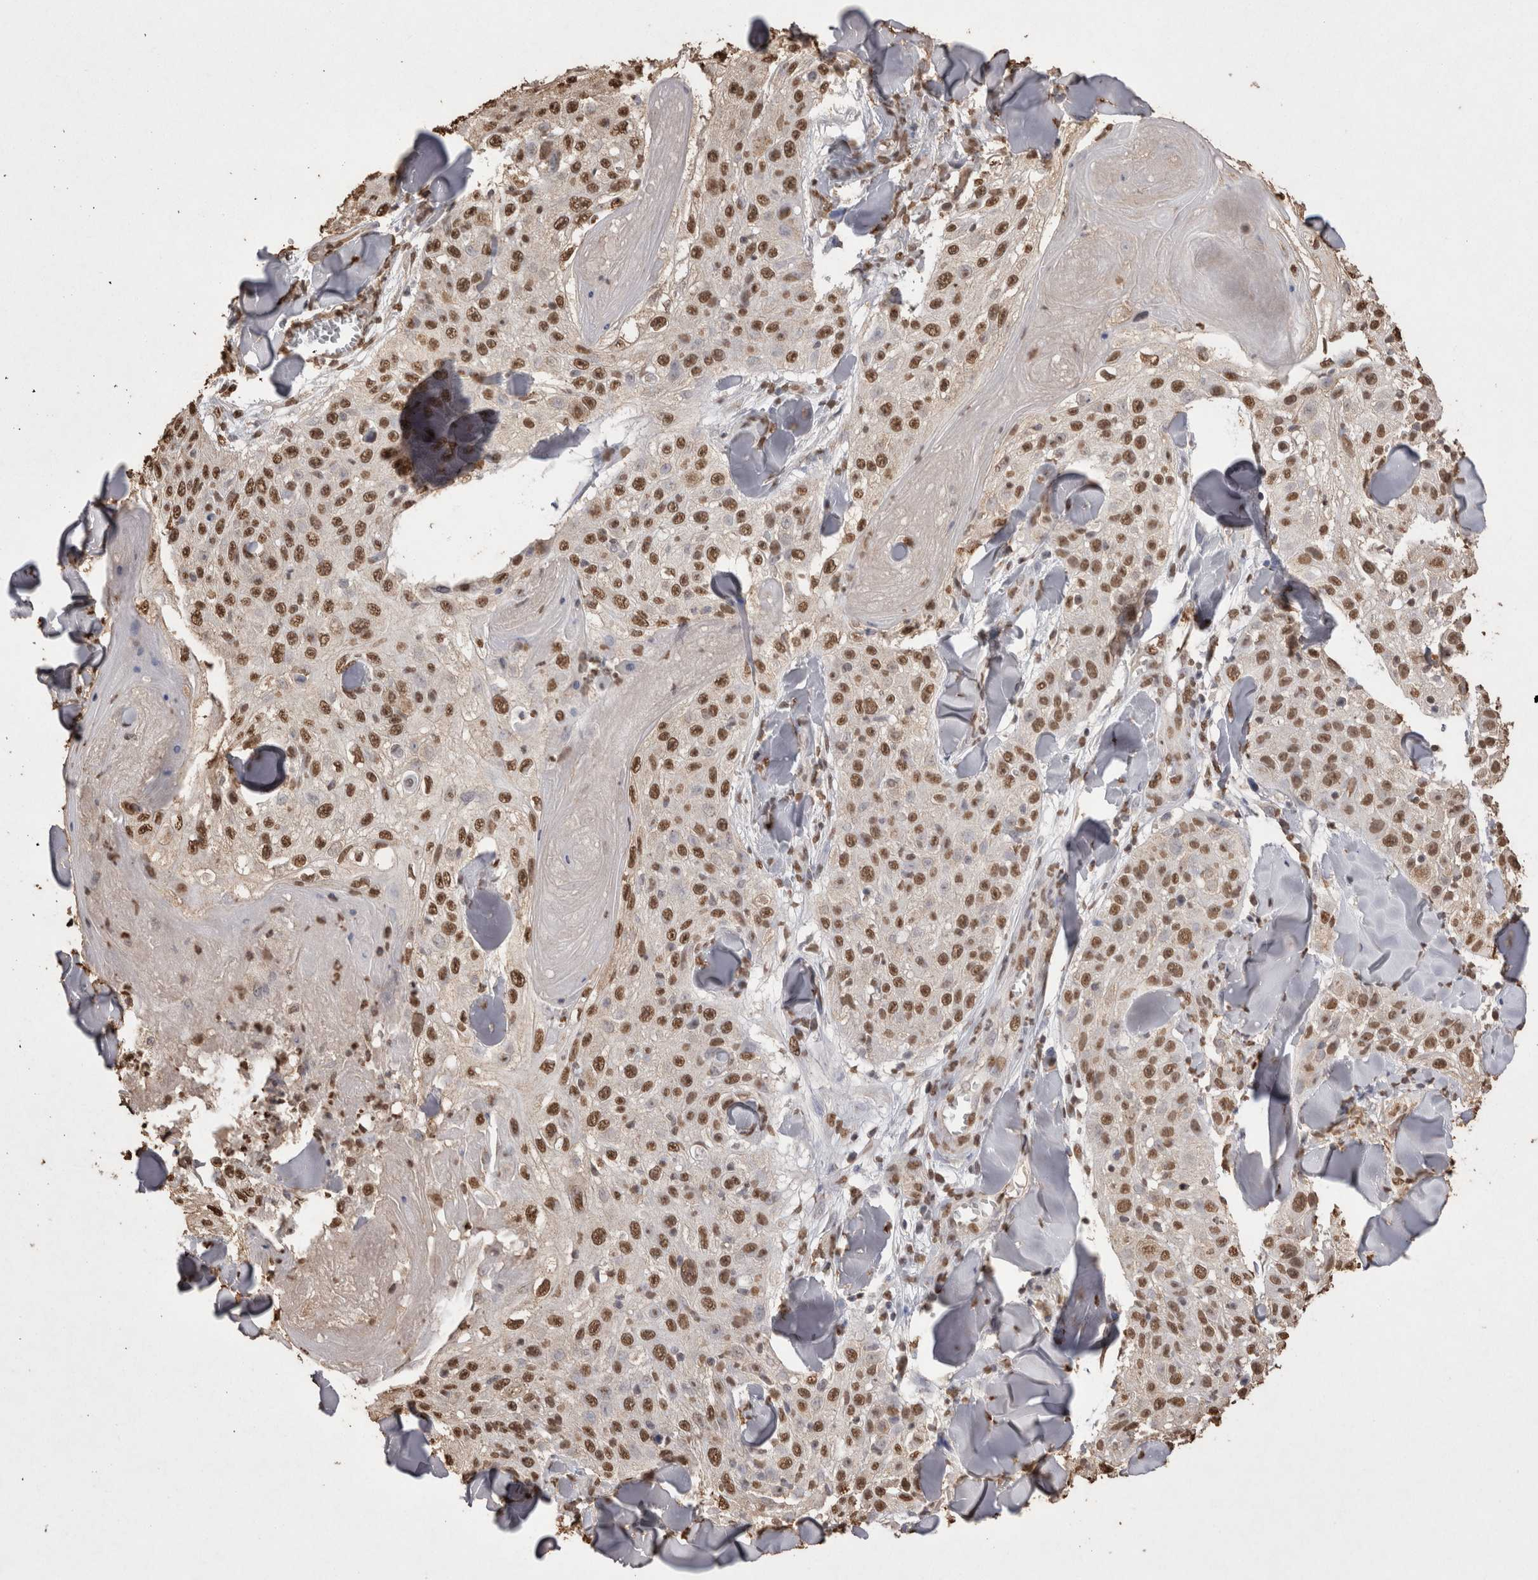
{"staining": {"intensity": "moderate", "quantity": ">75%", "location": "nuclear"}, "tissue": "skin cancer", "cell_type": "Tumor cells", "image_type": "cancer", "snomed": [{"axis": "morphology", "description": "Squamous cell carcinoma, NOS"}, {"axis": "topography", "description": "Skin"}], "caption": "Moderate nuclear protein positivity is identified in about >75% of tumor cells in squamous cell carcinoma (skin).", "gene": "POU5F1", "patient": {"sex": "male", "age": 86}}